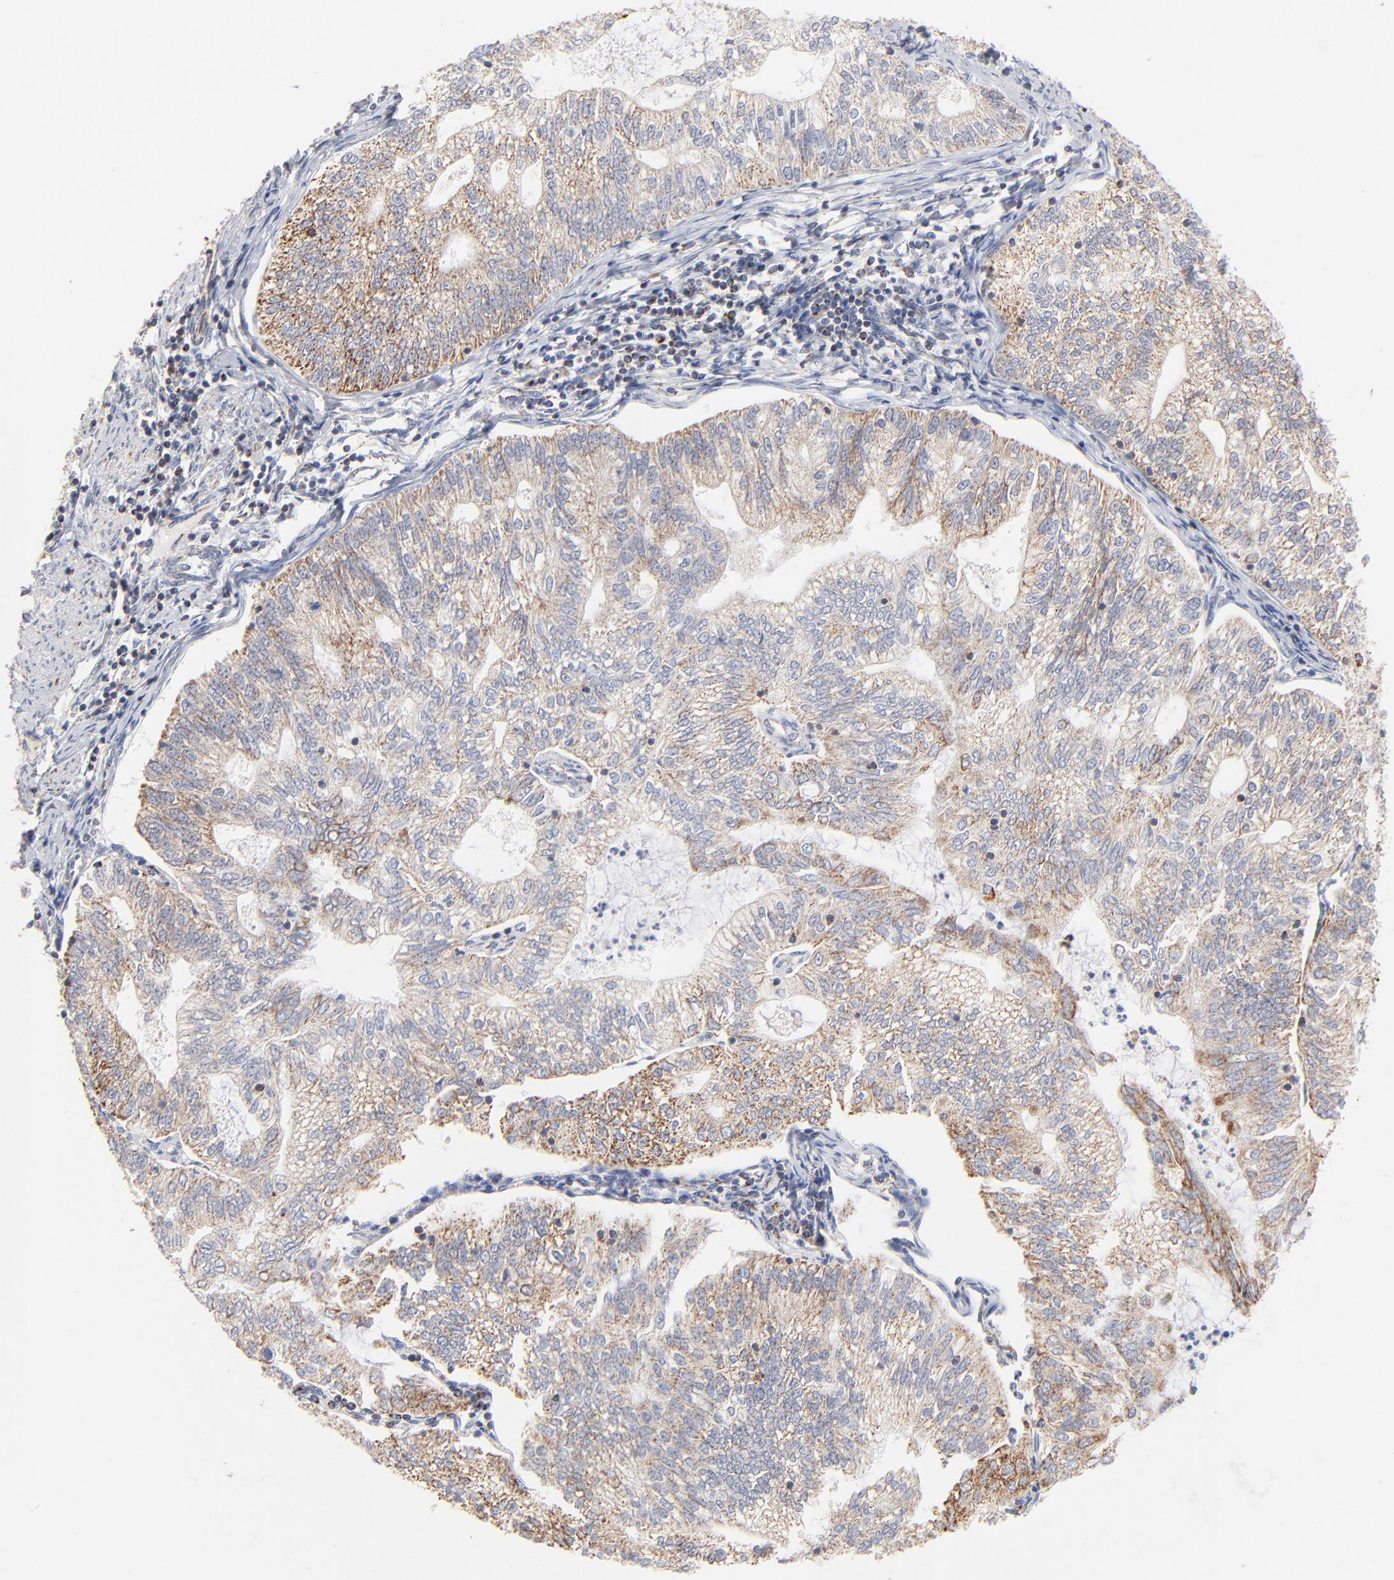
{"staining": {"intensity": "moderate", "quantity": ">75%", "location": "cytoplasmic/membranous"}, "tissue": "endometrial cancer", "cell_type": "Tumor cells", "image_type": "cancer", "snomed": [{"axis": "morphology", "description": "Adenocarcinoma, NOS"}, {"axis": "topography", "description": "Endometrium"}], "caption": "Moderate cytoplasmic/membranous positivity for a protein is seen in approximately >75% of tumor cells of endometrial adenocarcinoma using immunohistochemistry (IHC).", "gene": "MRPL58", "patient": {"sex": "female", "age": 69}}